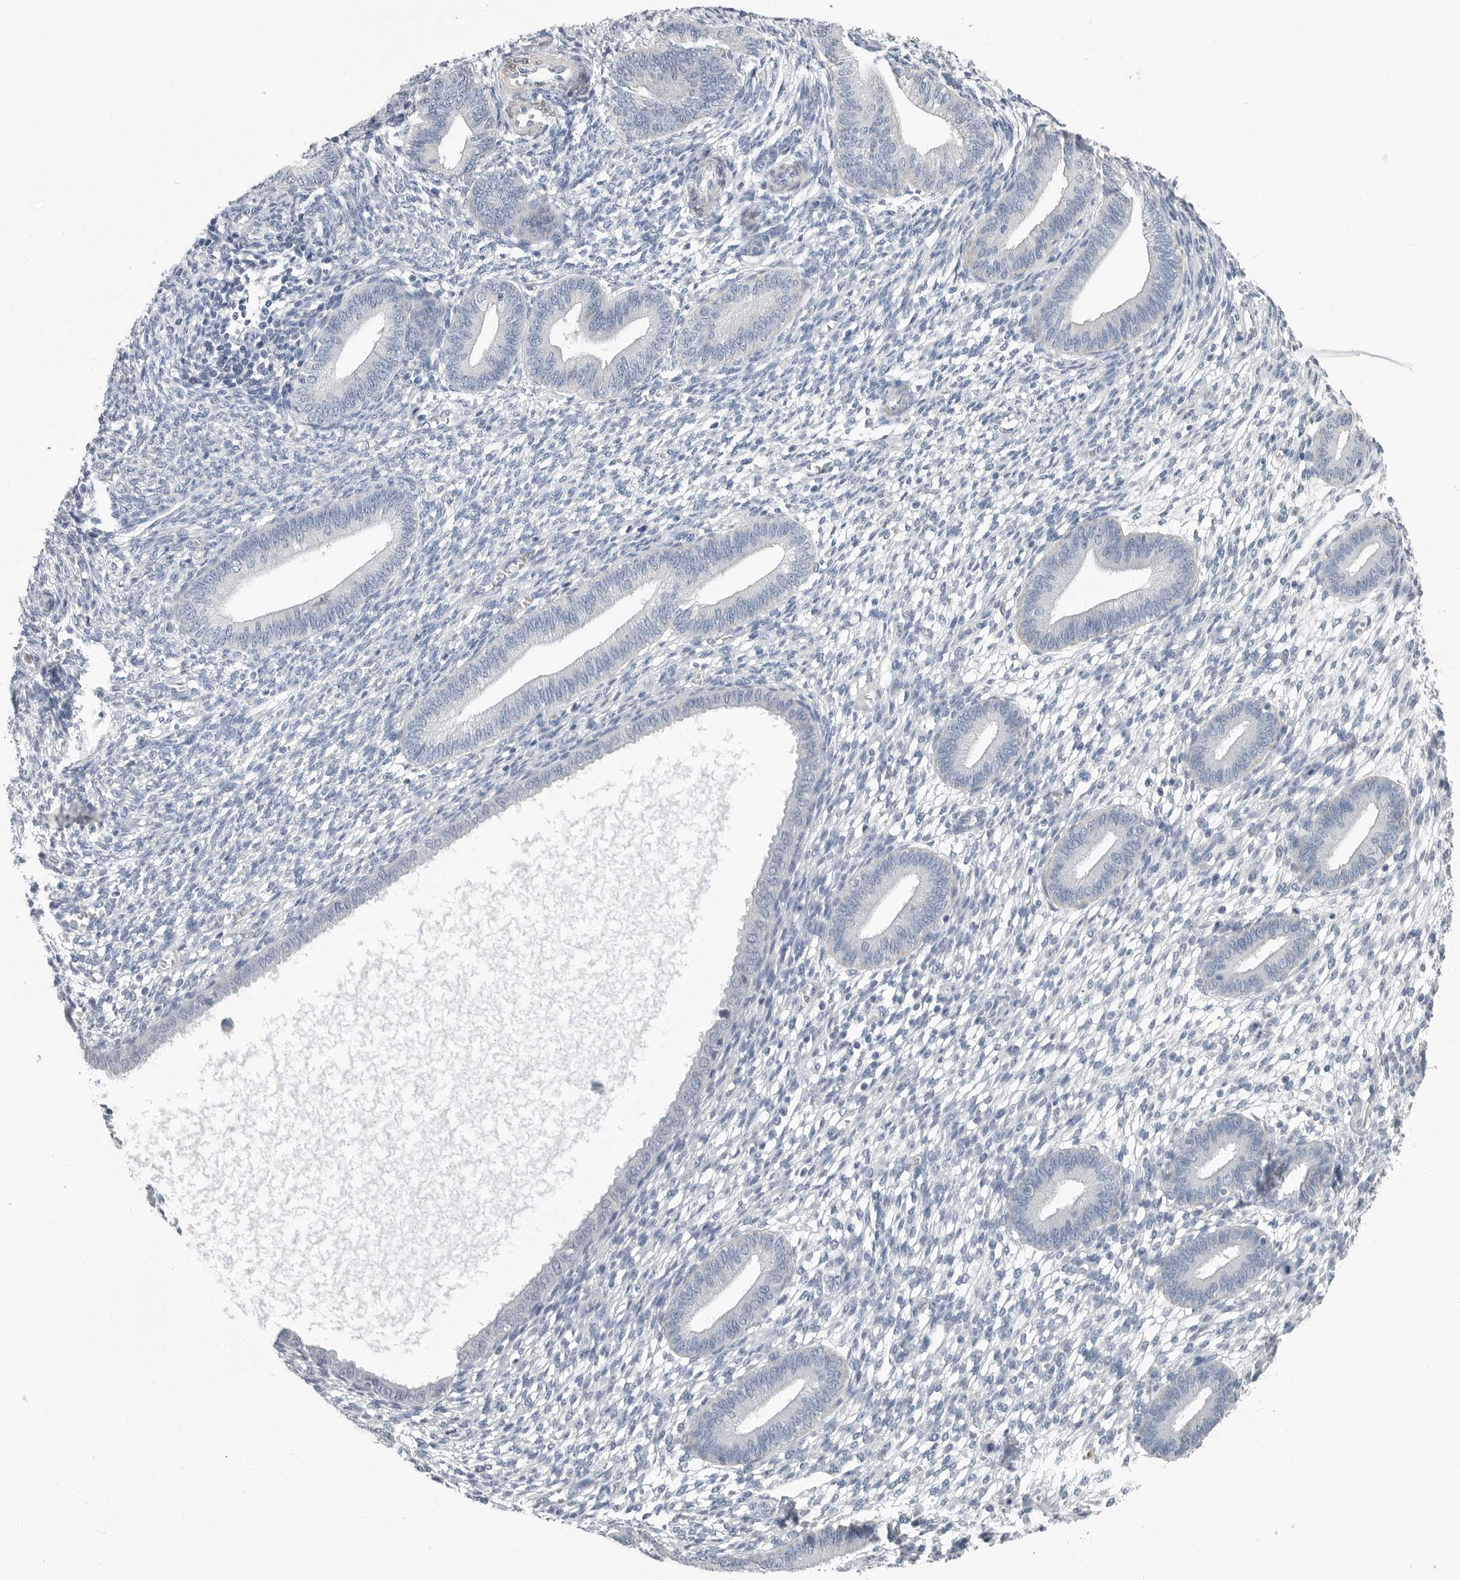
{"staining": {"intensity": "negative", "quantity": "none", "location": "none"}, "tissue": "endometrium", "cell_type": "Cells in endometrial stroma", "image_type": "normal", "snomed": [{"axis": "morphology", "description": "Normal tissue, NOS"}, {"axis": "topography", "description": "Endometrium"}], "caption": "Cells in endometrial stroma show no significant protein expression in unremarkable endometrium. (Stains: DAB (3,3'-diaminobenzidine) immunohistochemistry (IHC) with hematoxylin counter stain, Microscopy: brightfield microscopy at high magnification).", "gene": "PLN", "patient": {"sex": "female", "age": 46}}